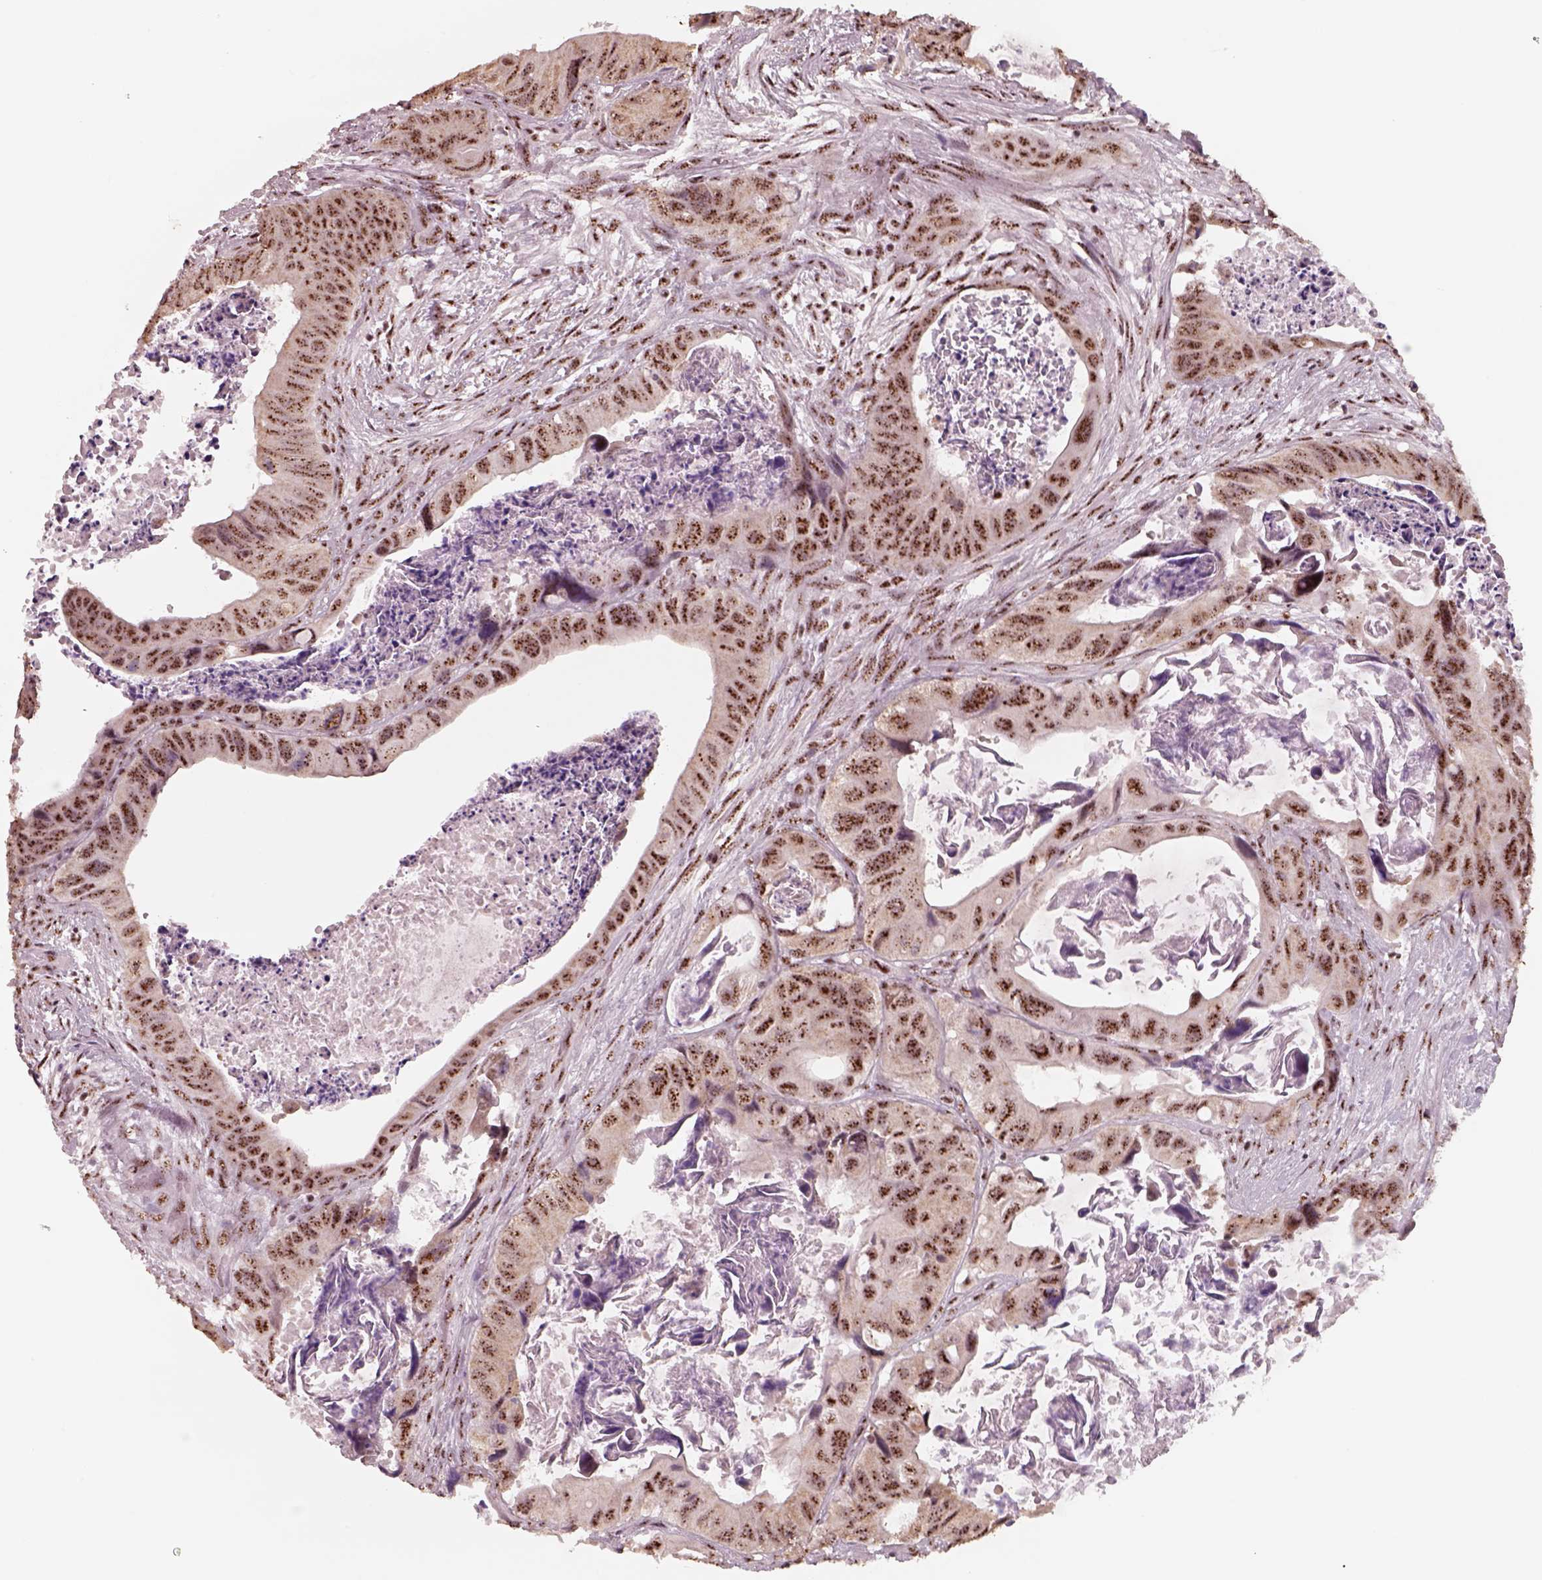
{"staining": {"intensity": "strong", "quantity": ">75%", "location": "nuclear"}, "tissue": "colorectal cancer", "cell_type": "Tumor cells", "image_type": "cancer", "snomed": [{"axis": "morphology", "description": "Adenocarcinoma, NOS"}, {"axis": "topography", "description": "Rectum"}], "caption": "There is high levels of strong nuclear staining in tumor cells of colorectal adenocarcinoma, as demonstrated by immunohistochemical staining (brown color).", "gene": "ATXN7L3", "patient": {"sex": "male", "age": 64}}